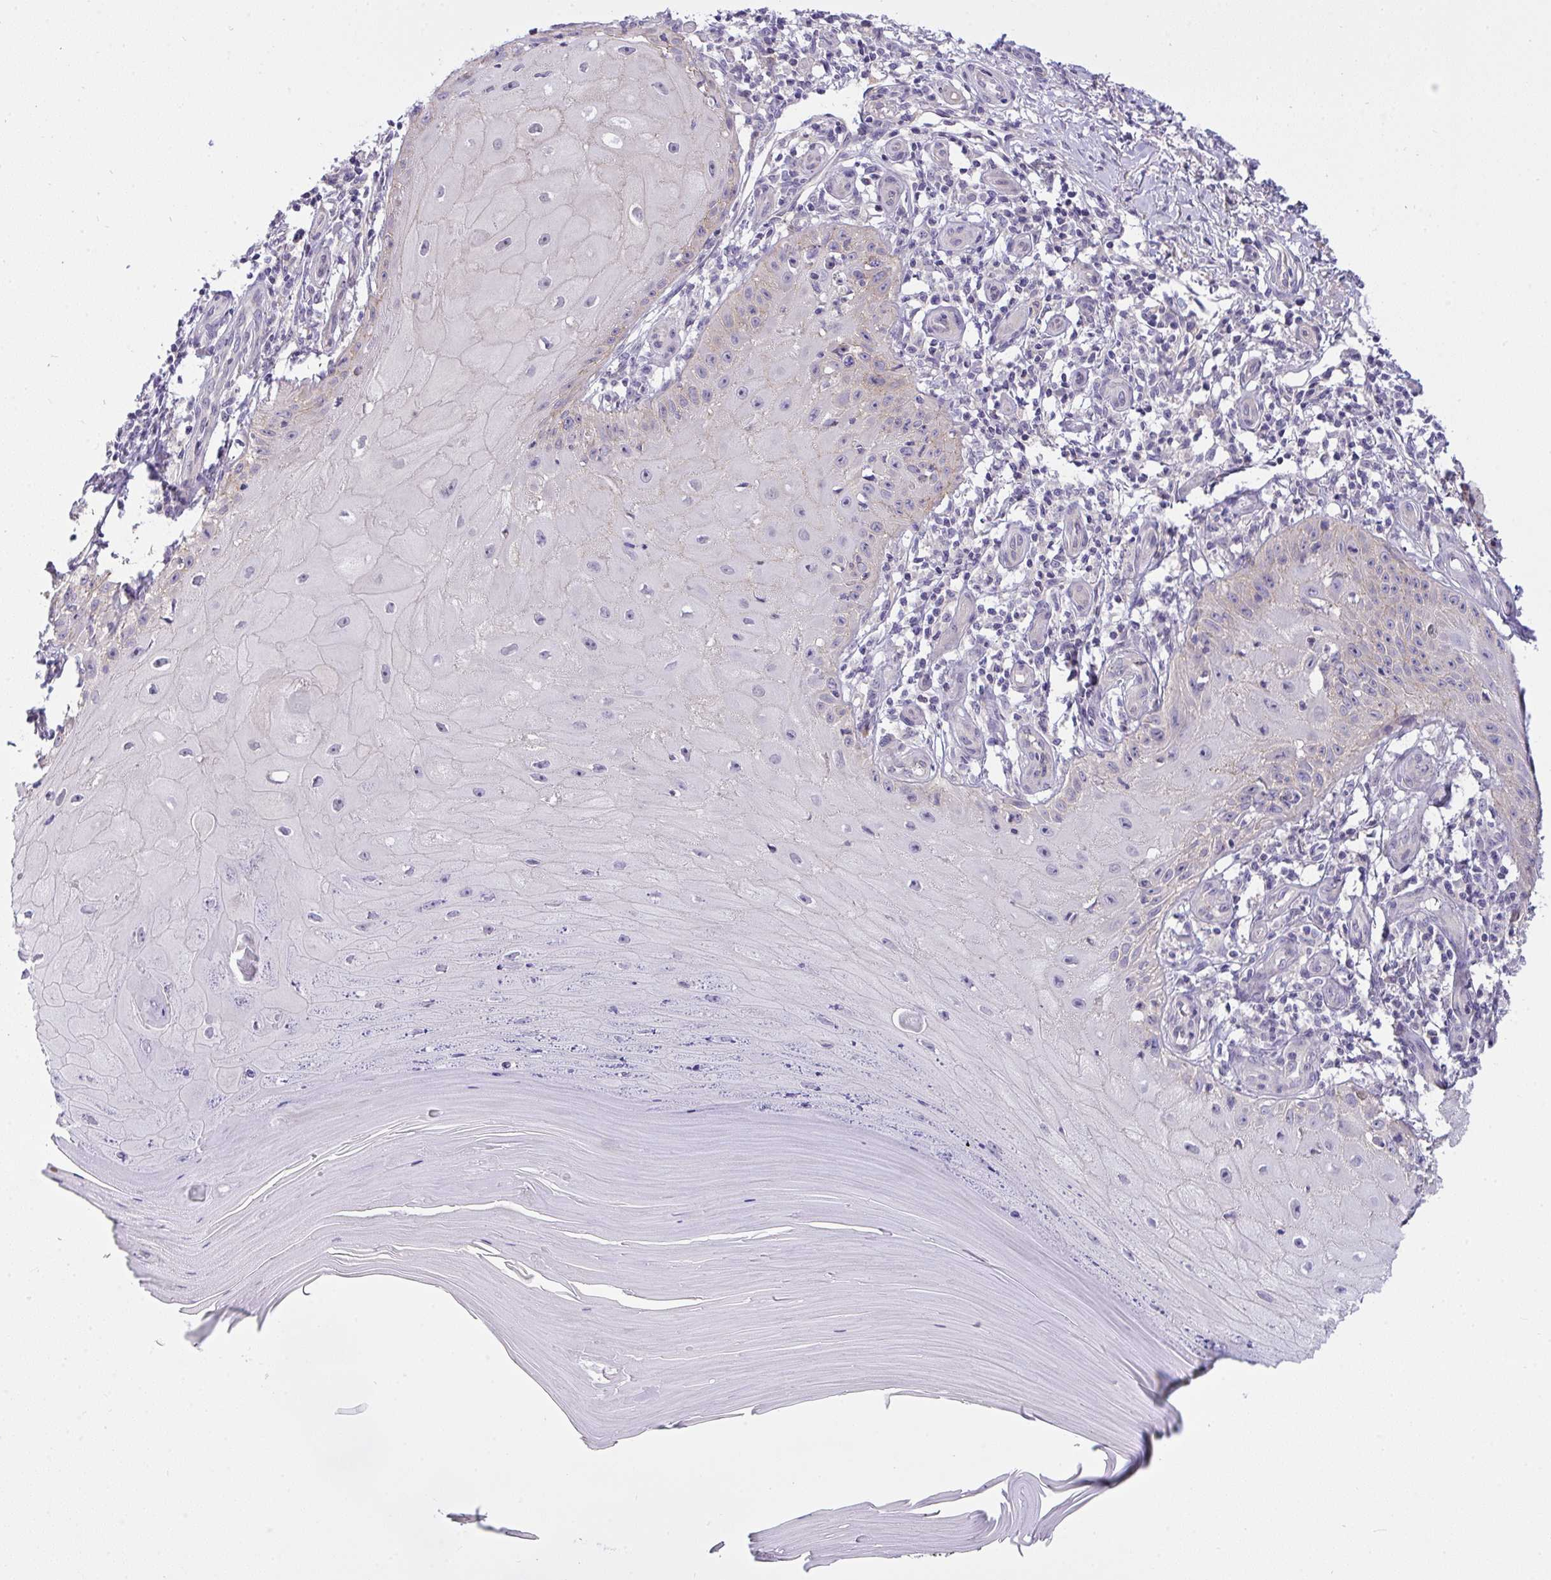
{"staining": {"intensity": "negative", "quantity": "none", "location": "none"}, "tissue": "skin cancer", "cell_type": "Tumor cells", "image_type": "cancer", "snomed": [{"axis": "morphology", "description": "Squamous cell carcinoma, NOS"}, {"axis": "topography", "description": "Skin"}], "caption": "The photomicrograph demonstrates no staining of tumor cells in squamous cell carcinoma (skin).", "gene": "HOXD12", "patient": {"sex": "female", "age": 77}}